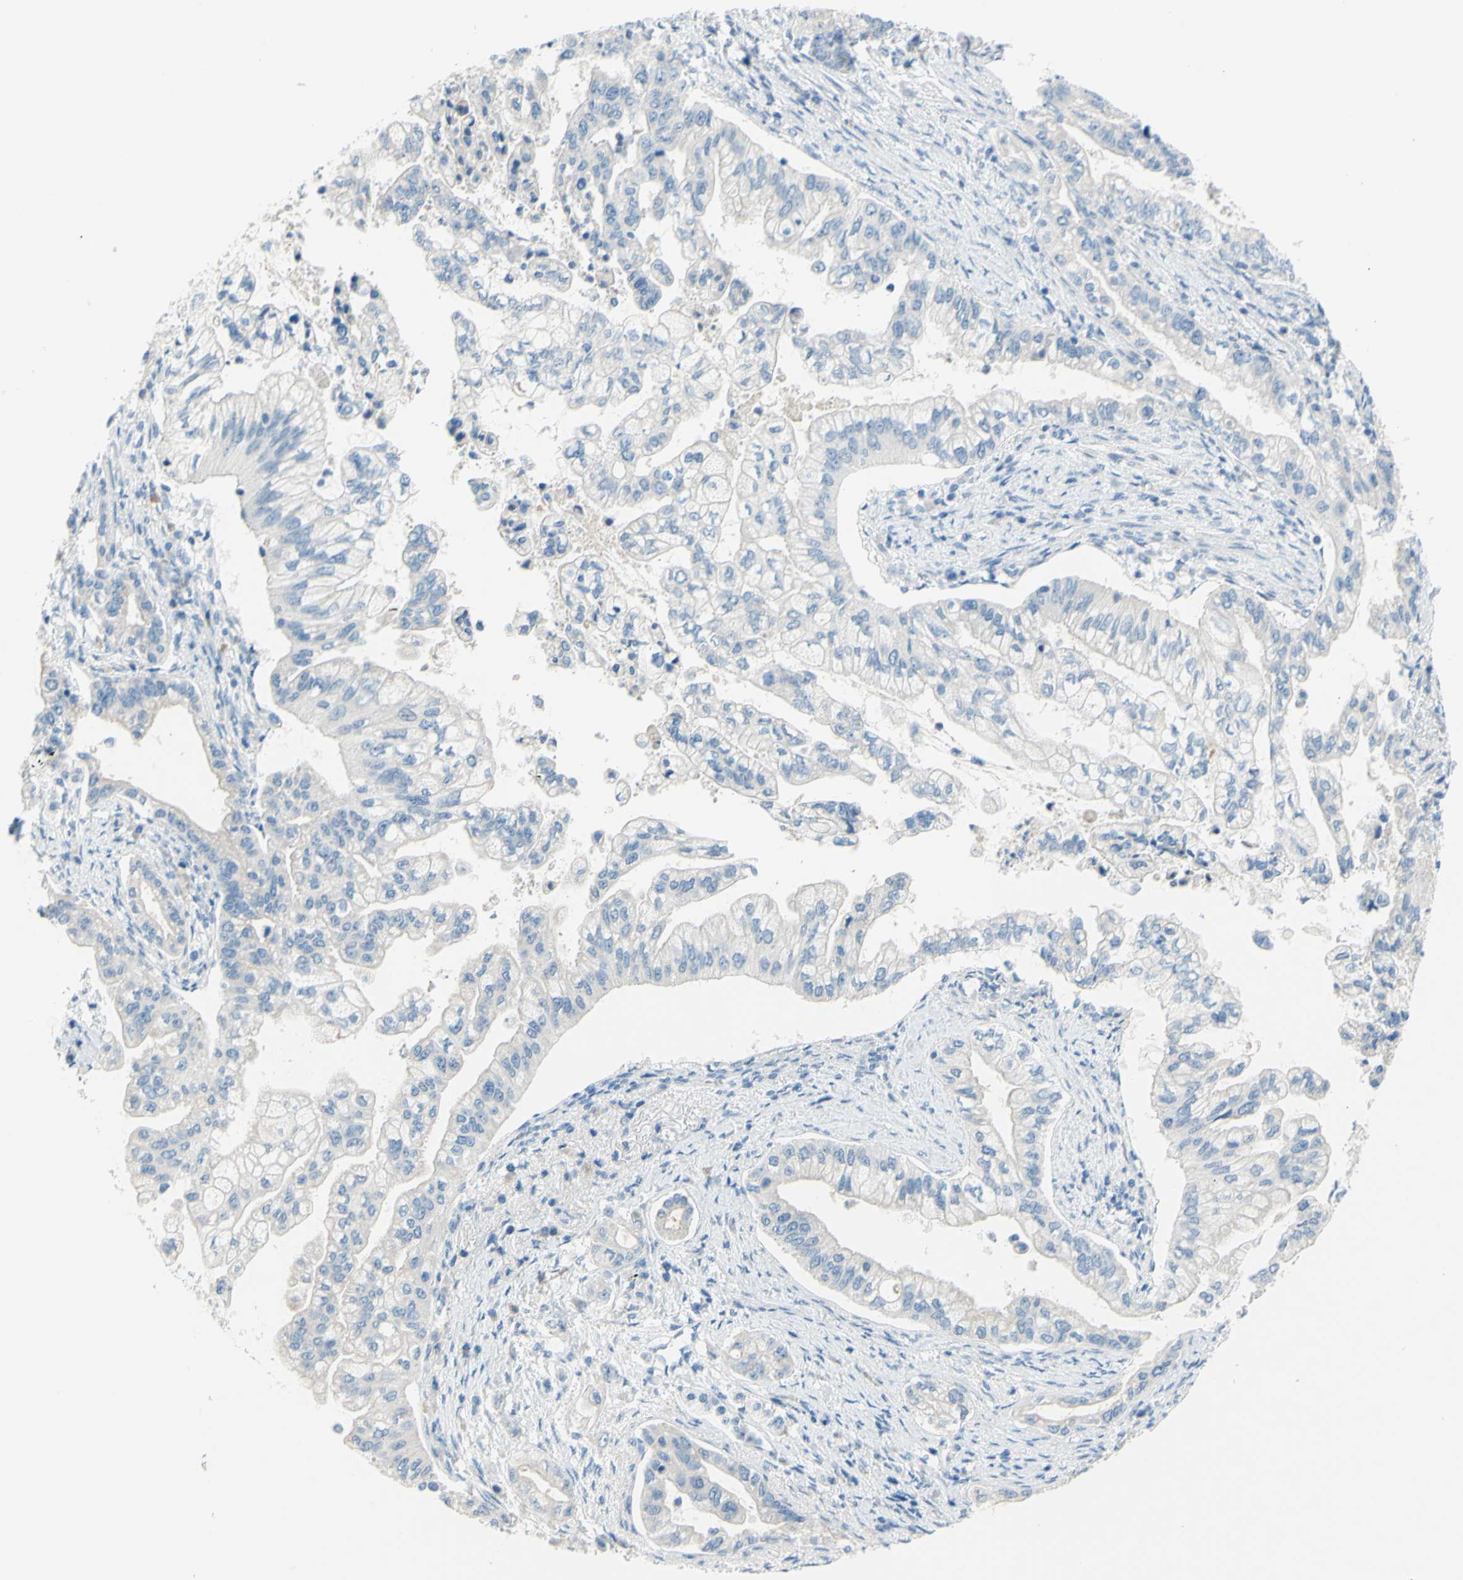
{"staining": {"intensity": "weak", "quantity": "<25%", "location": "cytoplasmic/membranous"}, "tissue": "pancreatic cancer", "cell_type": "Tumor cells", "image_type": "cancer", "snomed": [{"axis": "morphology", "description": "Normal tissue, NOS"}, {"axis": "topography", "description": "Pancreas"}], "caption": "This is a micrograph of IHC staining of pancreatic cancer, which shows no staining in tumor cells. The staining is performed using DAB (3,3'-diaminobenzidine) brown chromogen with nuclei counter-stained in using hematoxylin.", "gene": "SLC1A2", "patient": {"sex": "male", "age": 42}}